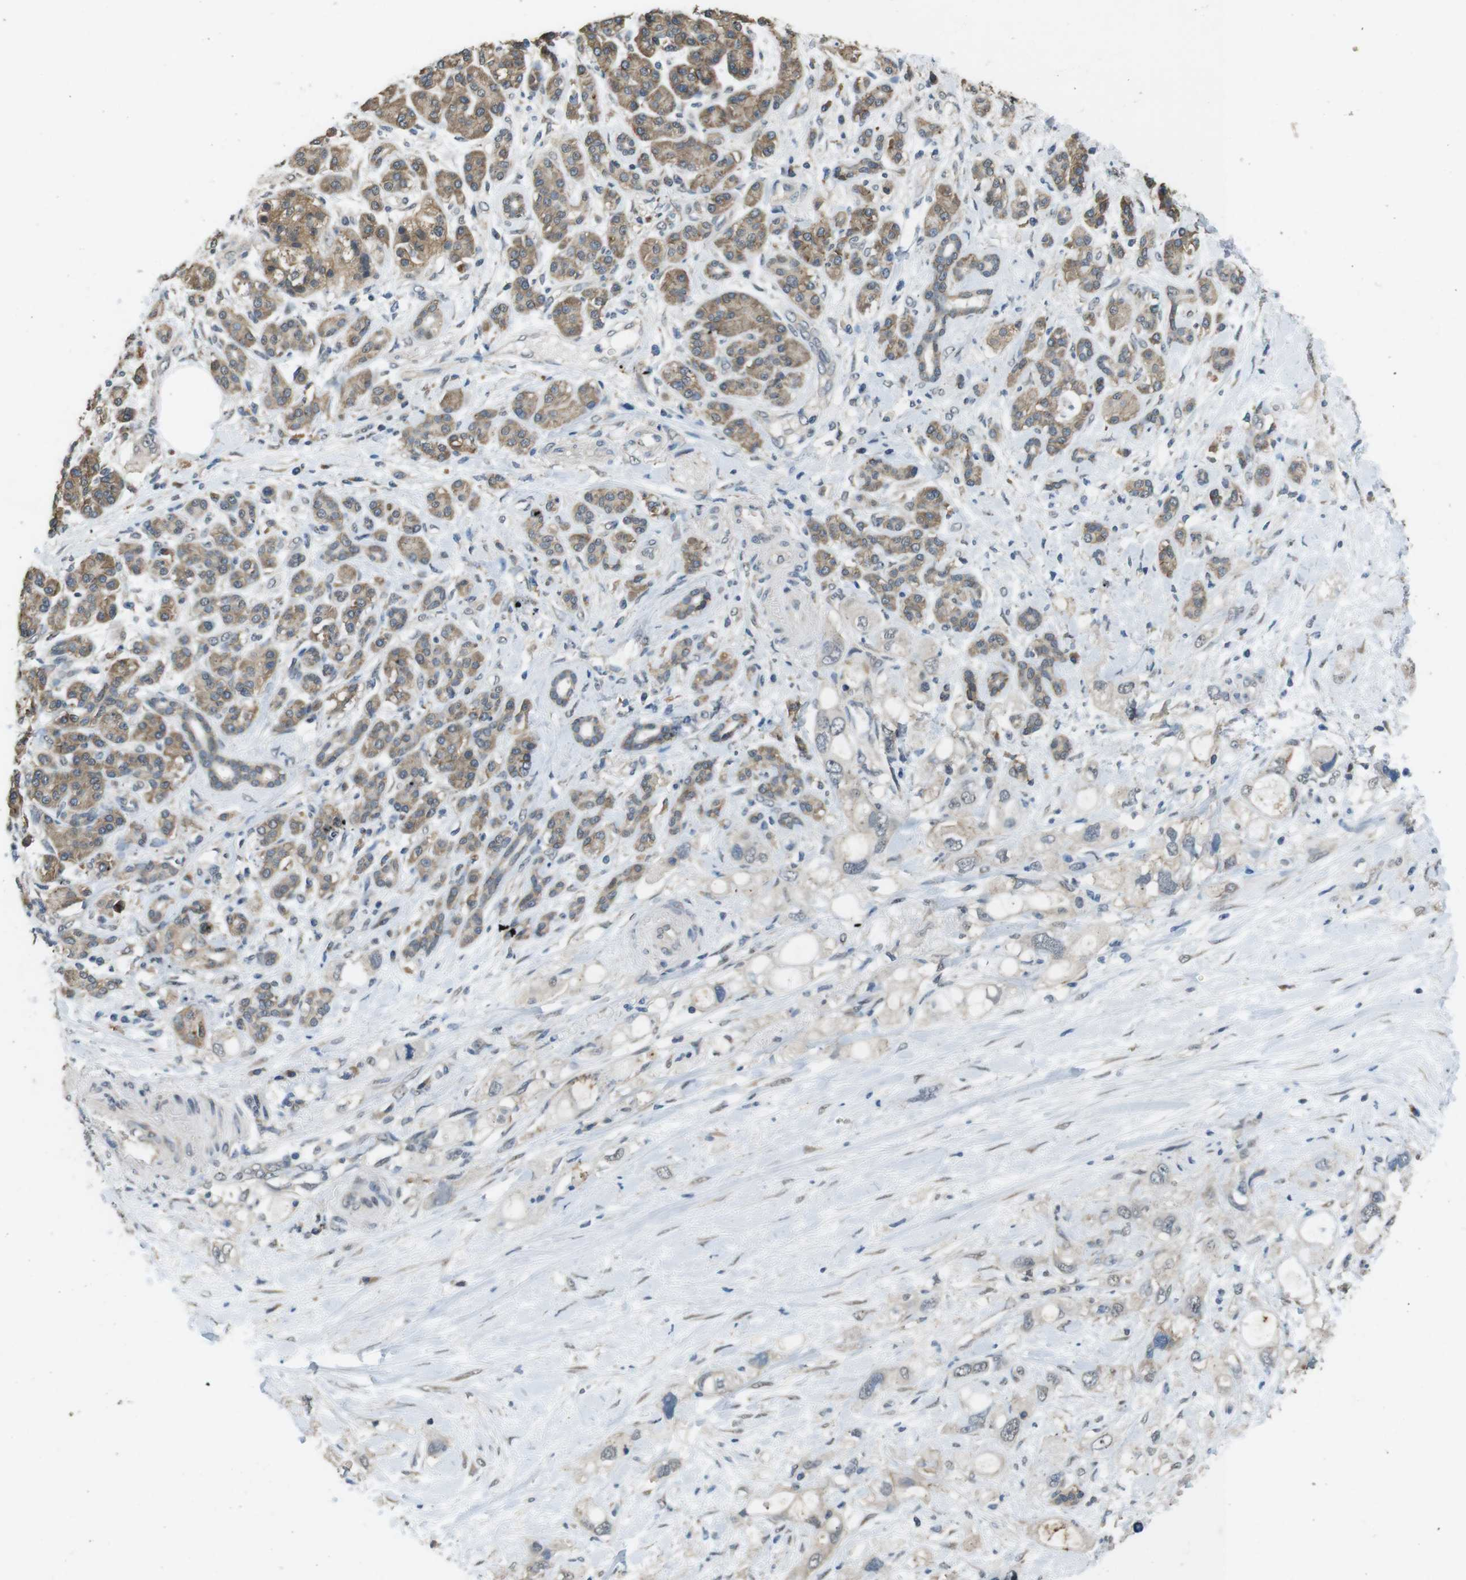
{"staining": {"intensity": "moderate", "quantity": ">75%", "location": "cytoplasmic/membranous"}, "tissue": "pancreatic cancer", "cell_type": "Tumor cells", "image_type": "cancer", "snomed": [{"axis": "morphology", "description": "Adenocarcinoma, NOS"}, {"axis": "topography", "description": "Pancreas"}], "caption": "Human pancreatic adenocarcinoma stained with a brown dye shows moderate cytoplasmic/membranous positive positivity in about >75% of tumor cells.", "gene": "CLDN7", "patient": {"sex": "female", "age": 56}}